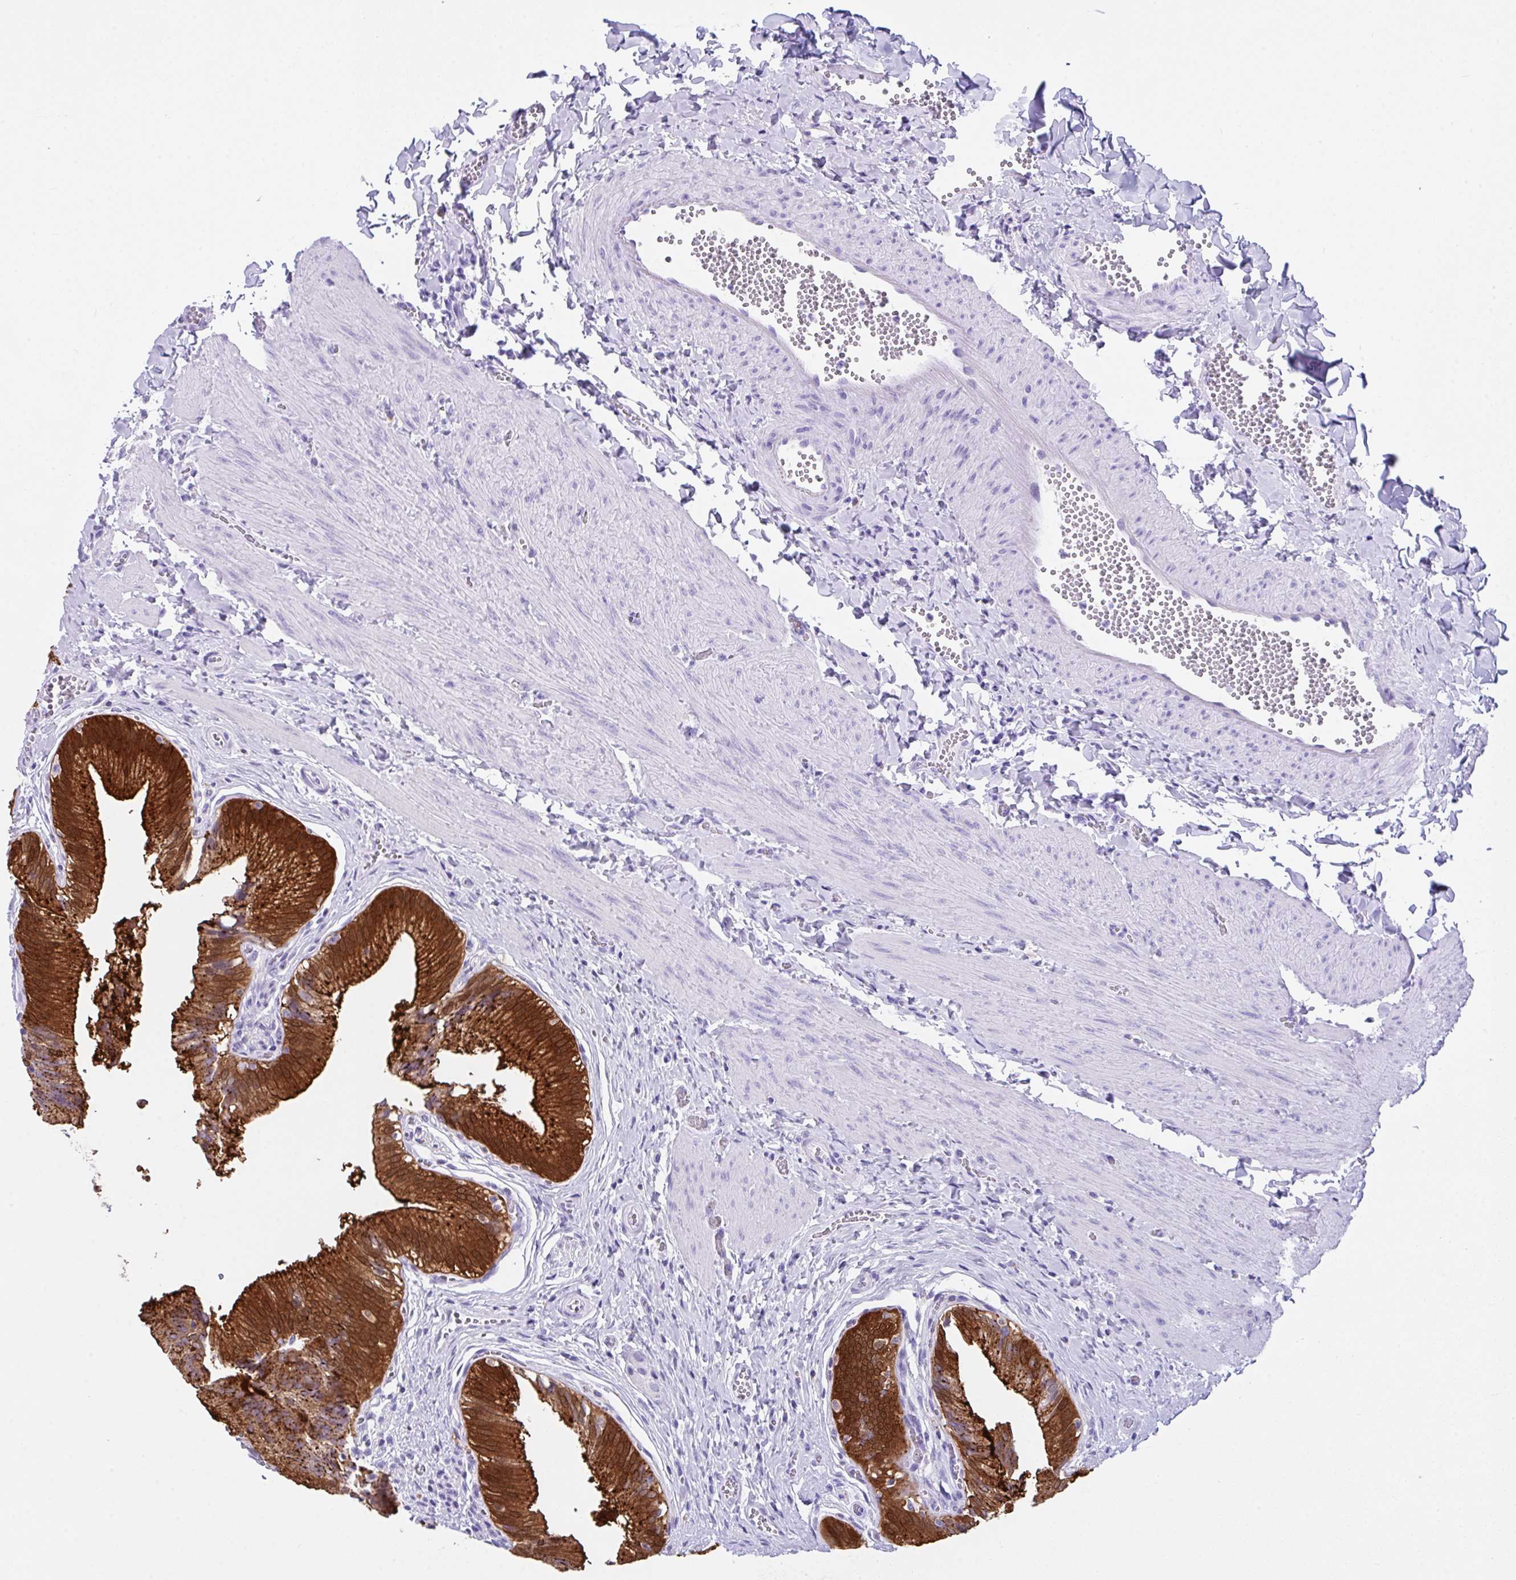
{"staining": {"intensity": "strong", "quantity": ">75%", "location": "cytoplasmic/membranous"}, "tissue": "gallbladder", "cell_type": "Glandular cells", "image_type": "normal", "snomed": [{"axis": "morphology", "description": "Normal tissue, NOS"}, {"axis": "topography", "description": "Gallbladder"}], "caption": "Approximately >75% of glandular cells in benign gallbladder display strong cytoplasmic/membranous protein expression as visualized by brown immunohistochemical staining.", "gene": "LGALS4", "patient": {"sex": "male", "age": 17}}